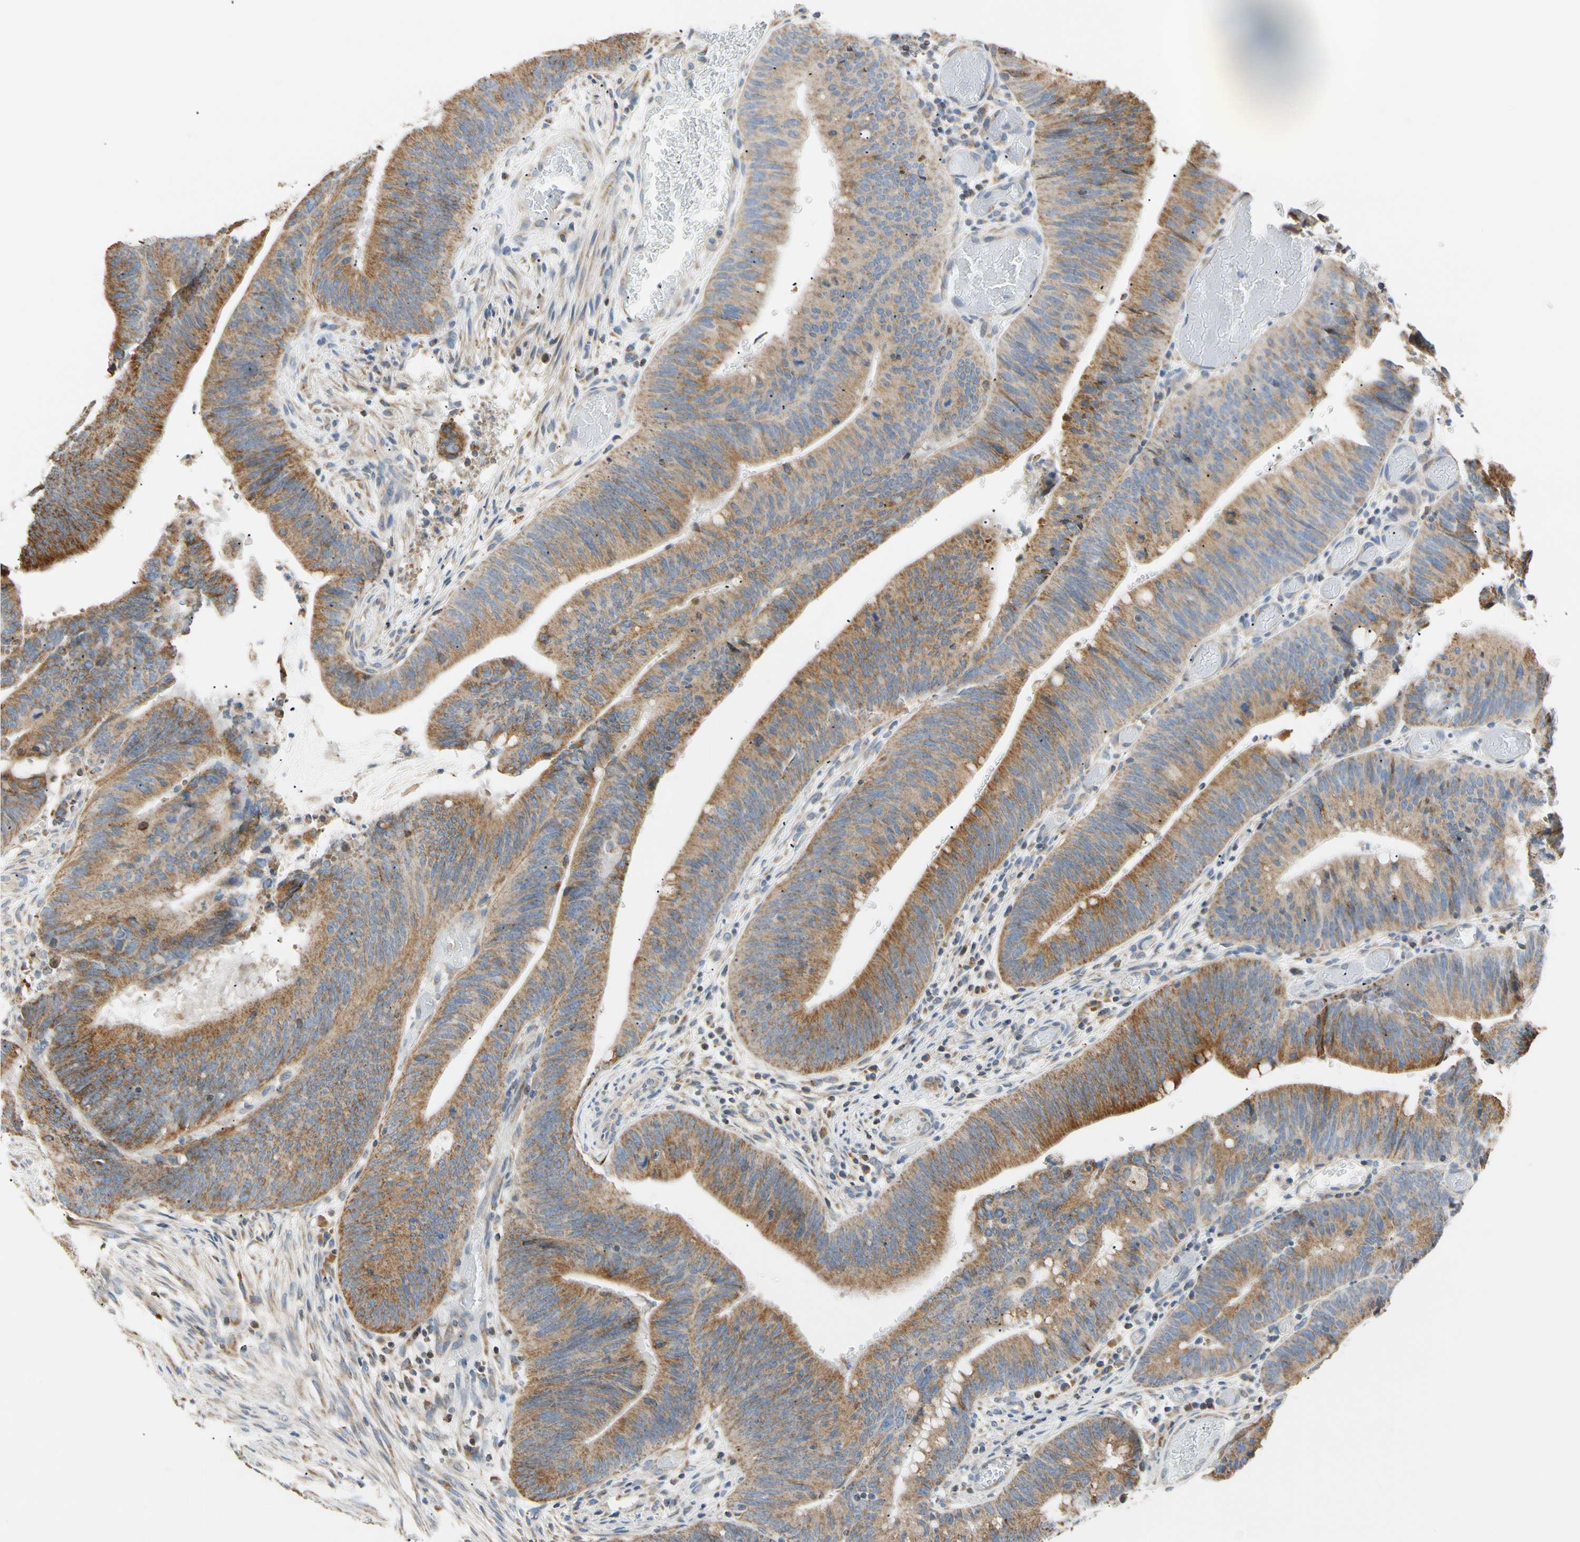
{"staining": {"intensity": "moderate", "quantity": ">75%", "location": "cytoplasmic/membranous"}, "tissue": "colorectal cancer", "cell_type": "Tumor cells", "image_type": "cancer", "snomed": [{"axis": "morphology", "description": "Adenocarcinoma, NOS"}, {"axis": "topography", "description": "Rectum"}], "caption": "Protein staining of colorectal cancer (adenocarcinoma) tissue displays moderate cytoplasmic/membranous staining in about >75% of tumor cells.", "gene": "PLGRKT", "patient": {"sex": "female", "age": 66}}